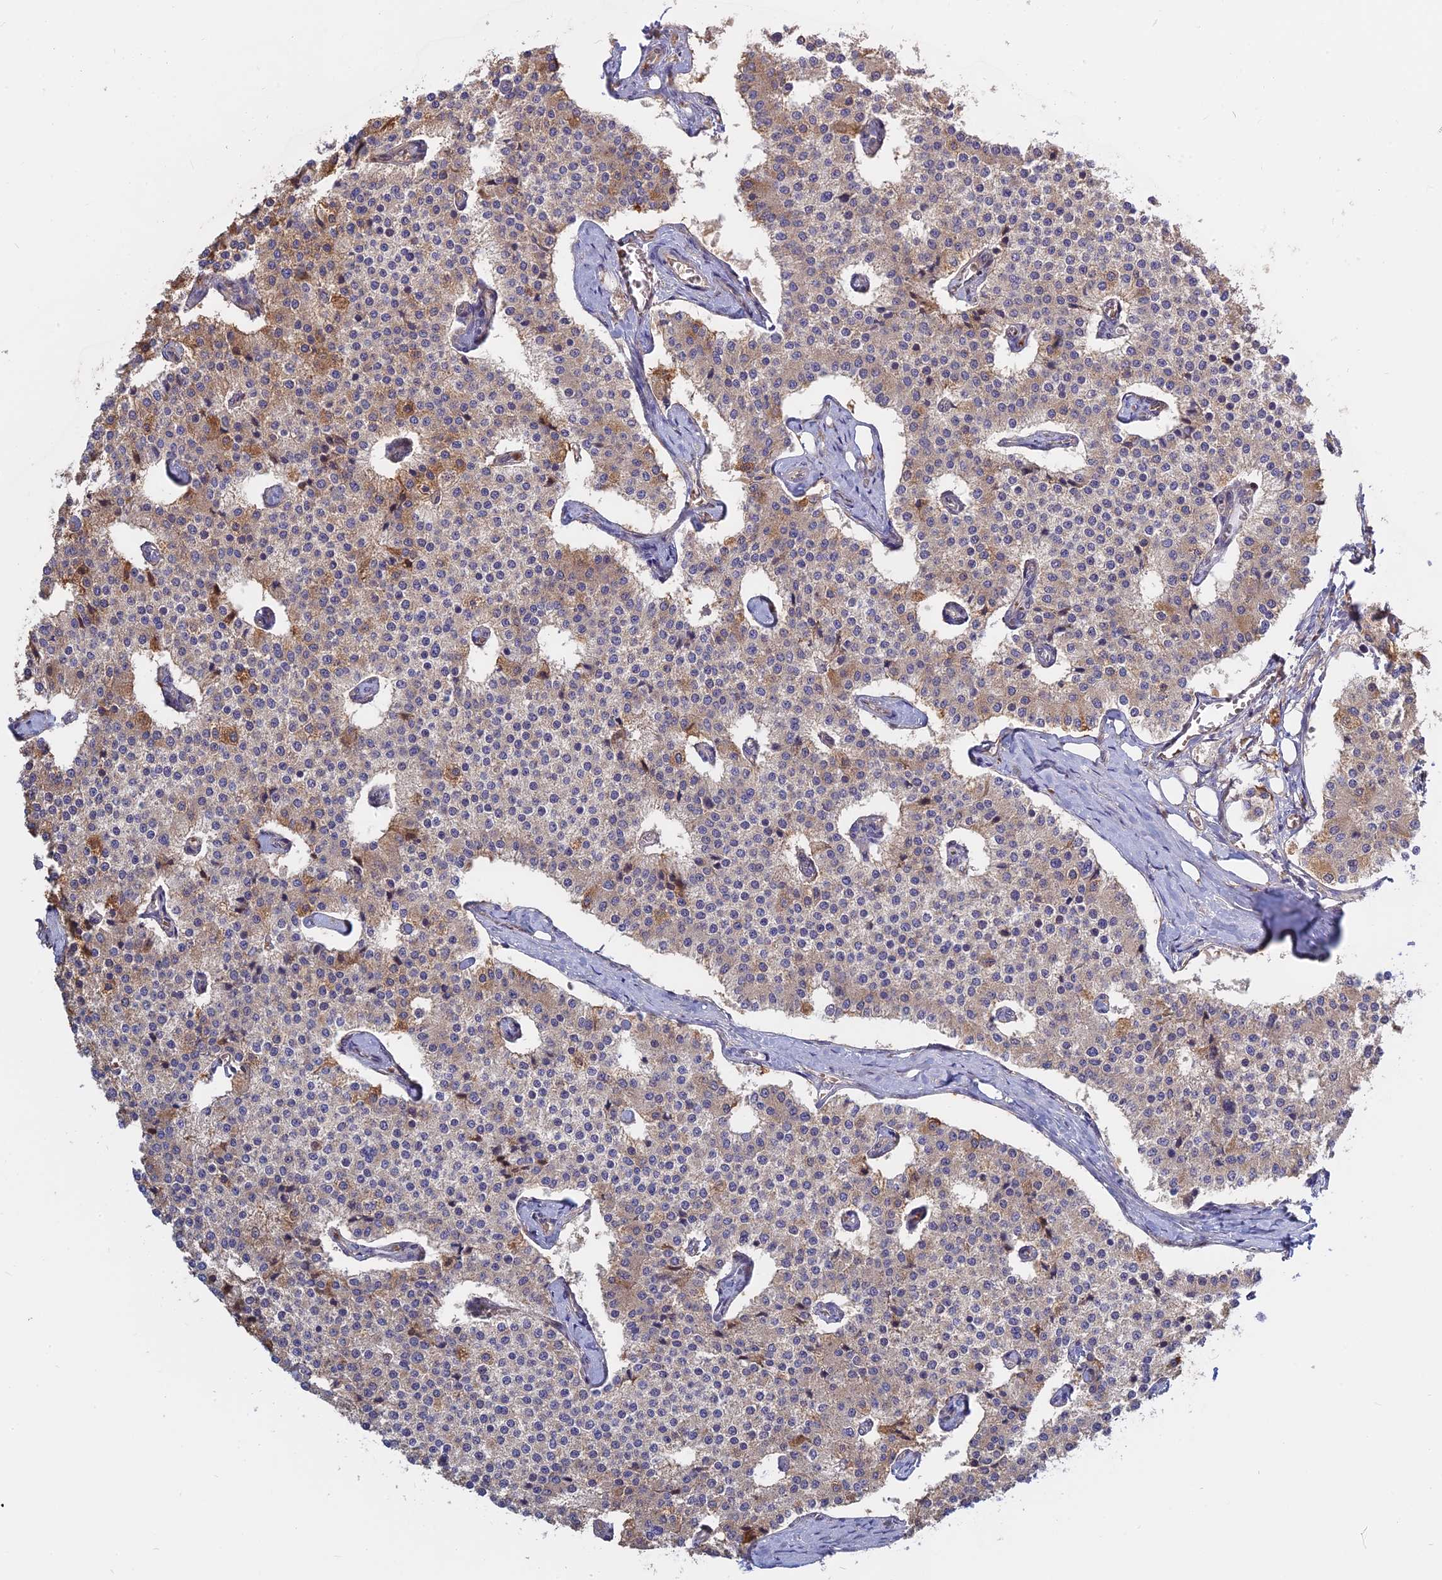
{"staining": {"intensity": "moderate", "quantity": "<25%", "location": "cytoplasmic/membranous"}, "tissue": "carcinoid", "cell_type": "Tumor cells", "image_type": "cancer", "snomed": [{"axis": "morphology", "description": "Carcinoid, malignant, NOS"}, {"axis": "topography", "description": "Colon"}], "caption": "This image demonstrates IHC staining of carcinoid (malignant), with low moderate cytoplasmic/membranous expression in about <25% of tumor cells.", "gene": "IL21R", "patient": {"sex": "female", "age": 52}}